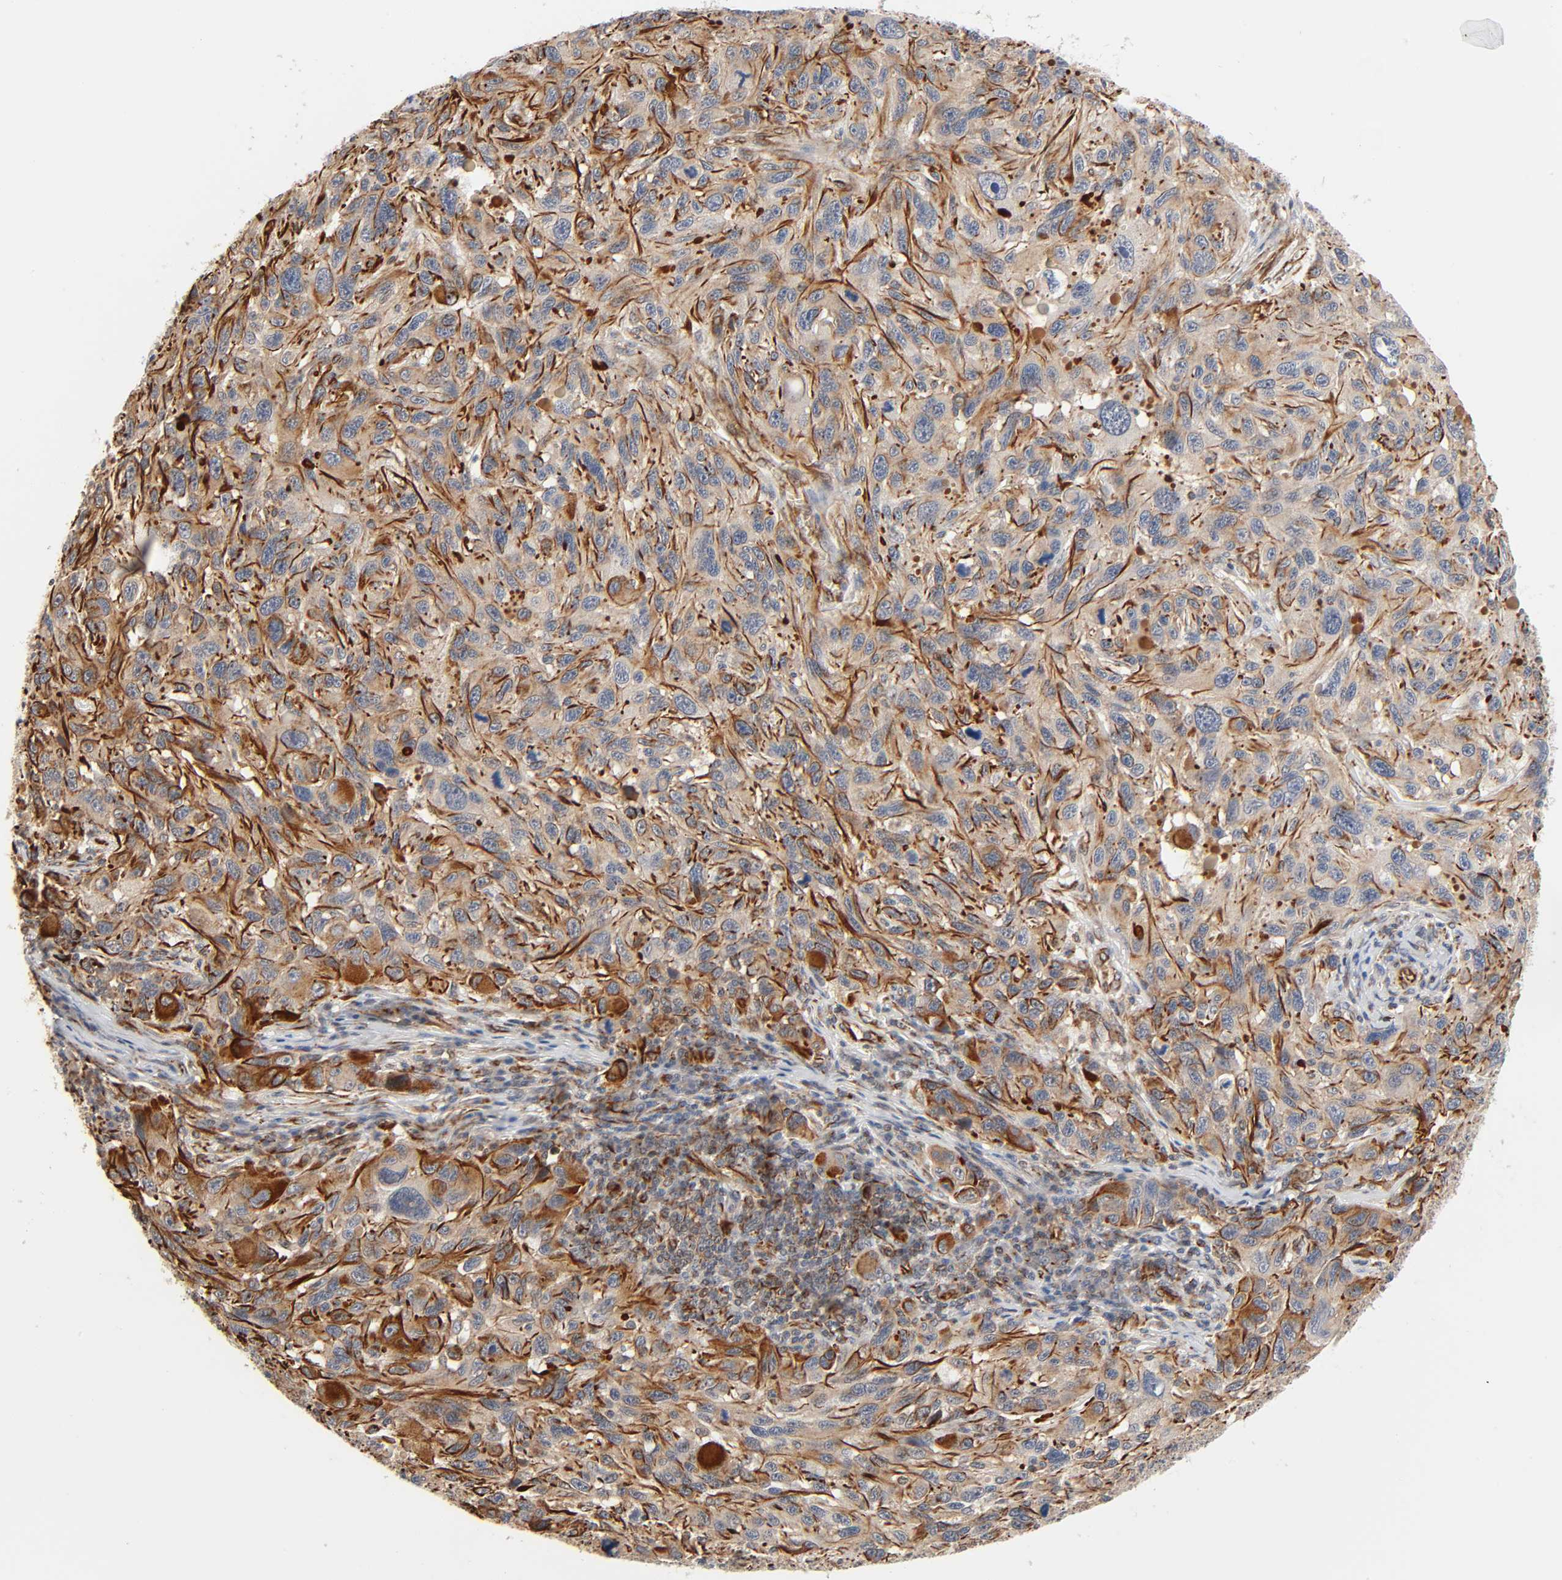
{"staining": {"intensity": "moderate", "quantity": ">75%", "location": "cytoplasmic/membranous"}, "tissue": "melanoma", "cell_type": "Tumor cells", "image_type": "cancer", "snomed": [{"axis": "morphology", "description": "Malignant melanoma, NOS"}, {"axis": "topography", "description": "Skin"}], "caption": "Immunohistochemistry (IHC) histopathology image of malignant melanoma stained for a protein (brown), which displays medium levels of moderate cytoplasmic/membranous expression in about >75% of tumor cells.", "gene": "REEP6", "patient": {"sex": "male", "age": 53}}